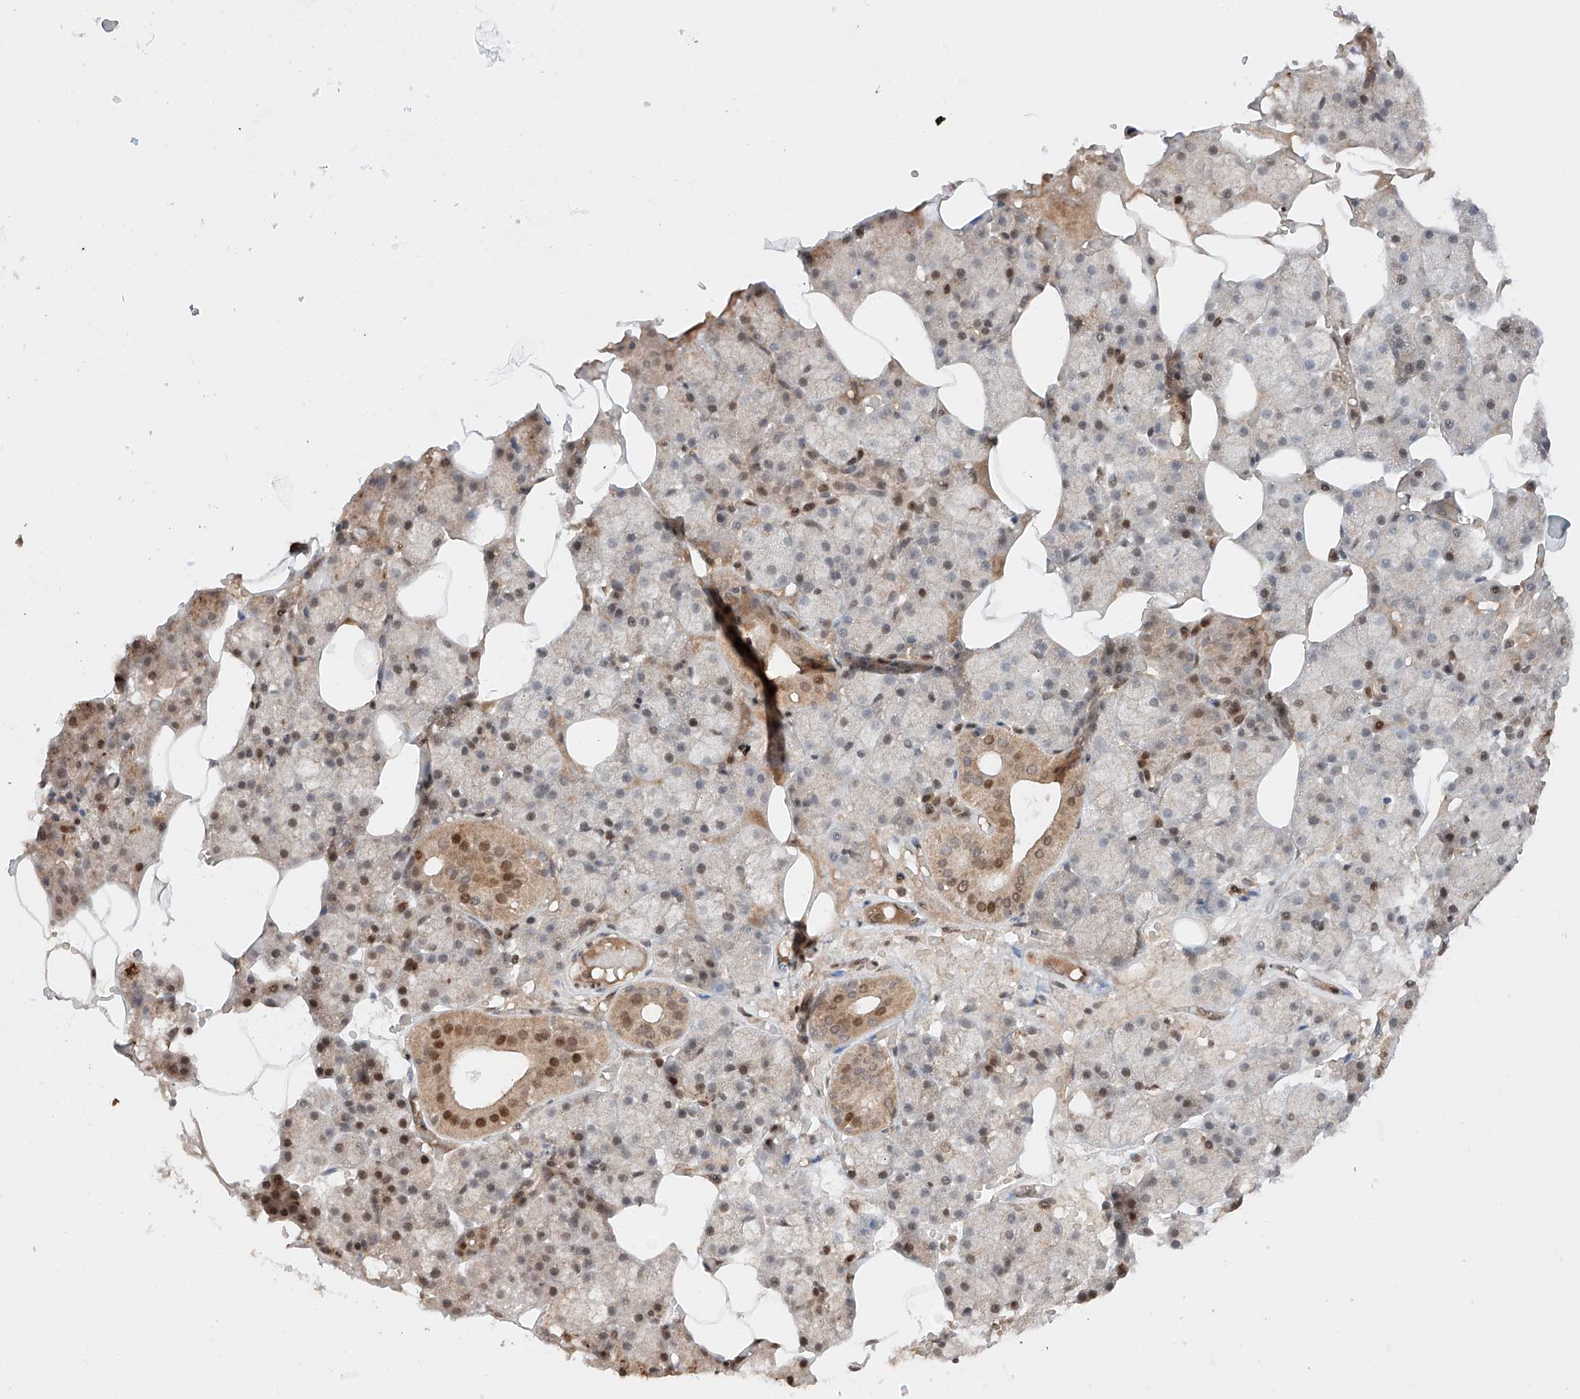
{"staining": {"intensity": "moderate", "quantity": "25%-75%", "location": "cytoplasmic/membranous,nuclear"}, "tissue": "salivary gland", "cell_type": "Glandular cells", "image_type": "normal", "snomed": [{"axis": "morphology", "description": "Normal tissue, NOS"}, {"axis": "topography", "description": "Salivary gland"}], "caption": "This micrograph shows immunohistochemistry staining of benign human salivary gland, with medium moderate cytoplasmic/membranous,nuclear positivity in about 25%-75% of glandular cells.", "gene": "RNF31", "patient": {"sex": "male", "age": 62}}